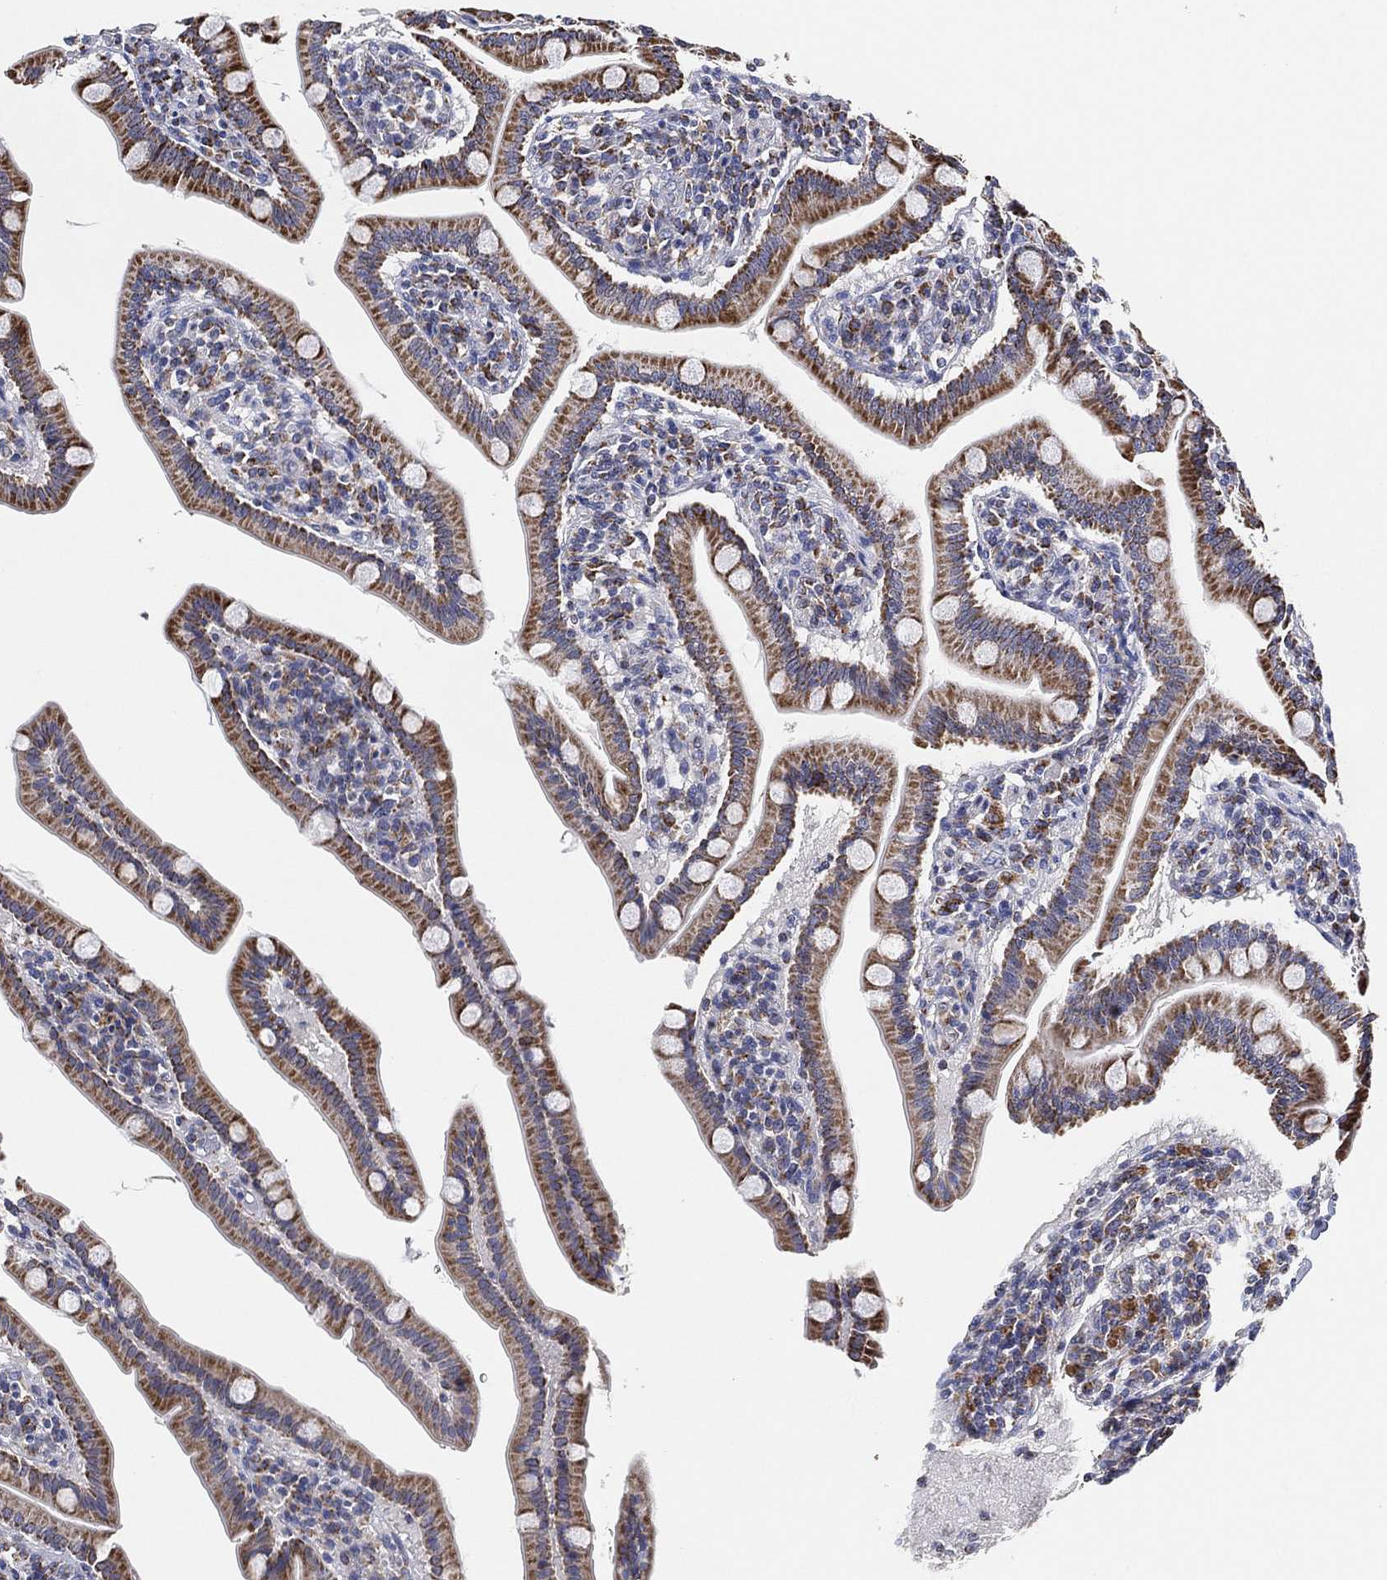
{"staining": {"intensity": "strong", "quantity": "25%-75%", "location": "cytoplasmic/membranous"}, "tissue": "small intestine", "cell_type": "Glandular cells", "image_type": "normal", "snomed": [{"axis": "morphology", "description": "Normal tissue, NOS"}, {"axis": "topography", "description": "Small intestine"}], "caption": "A histopathology image of small intestine stained for a protein shows strong cytoplasmic/membranous brown staining in glandular cells. (DAB (3,3'-diaminobenzidine) IHC, brown staining for protein, blue staining for nuclei).", "gene": "GCAT", "patient": {"sex": "male", "age": 66}}